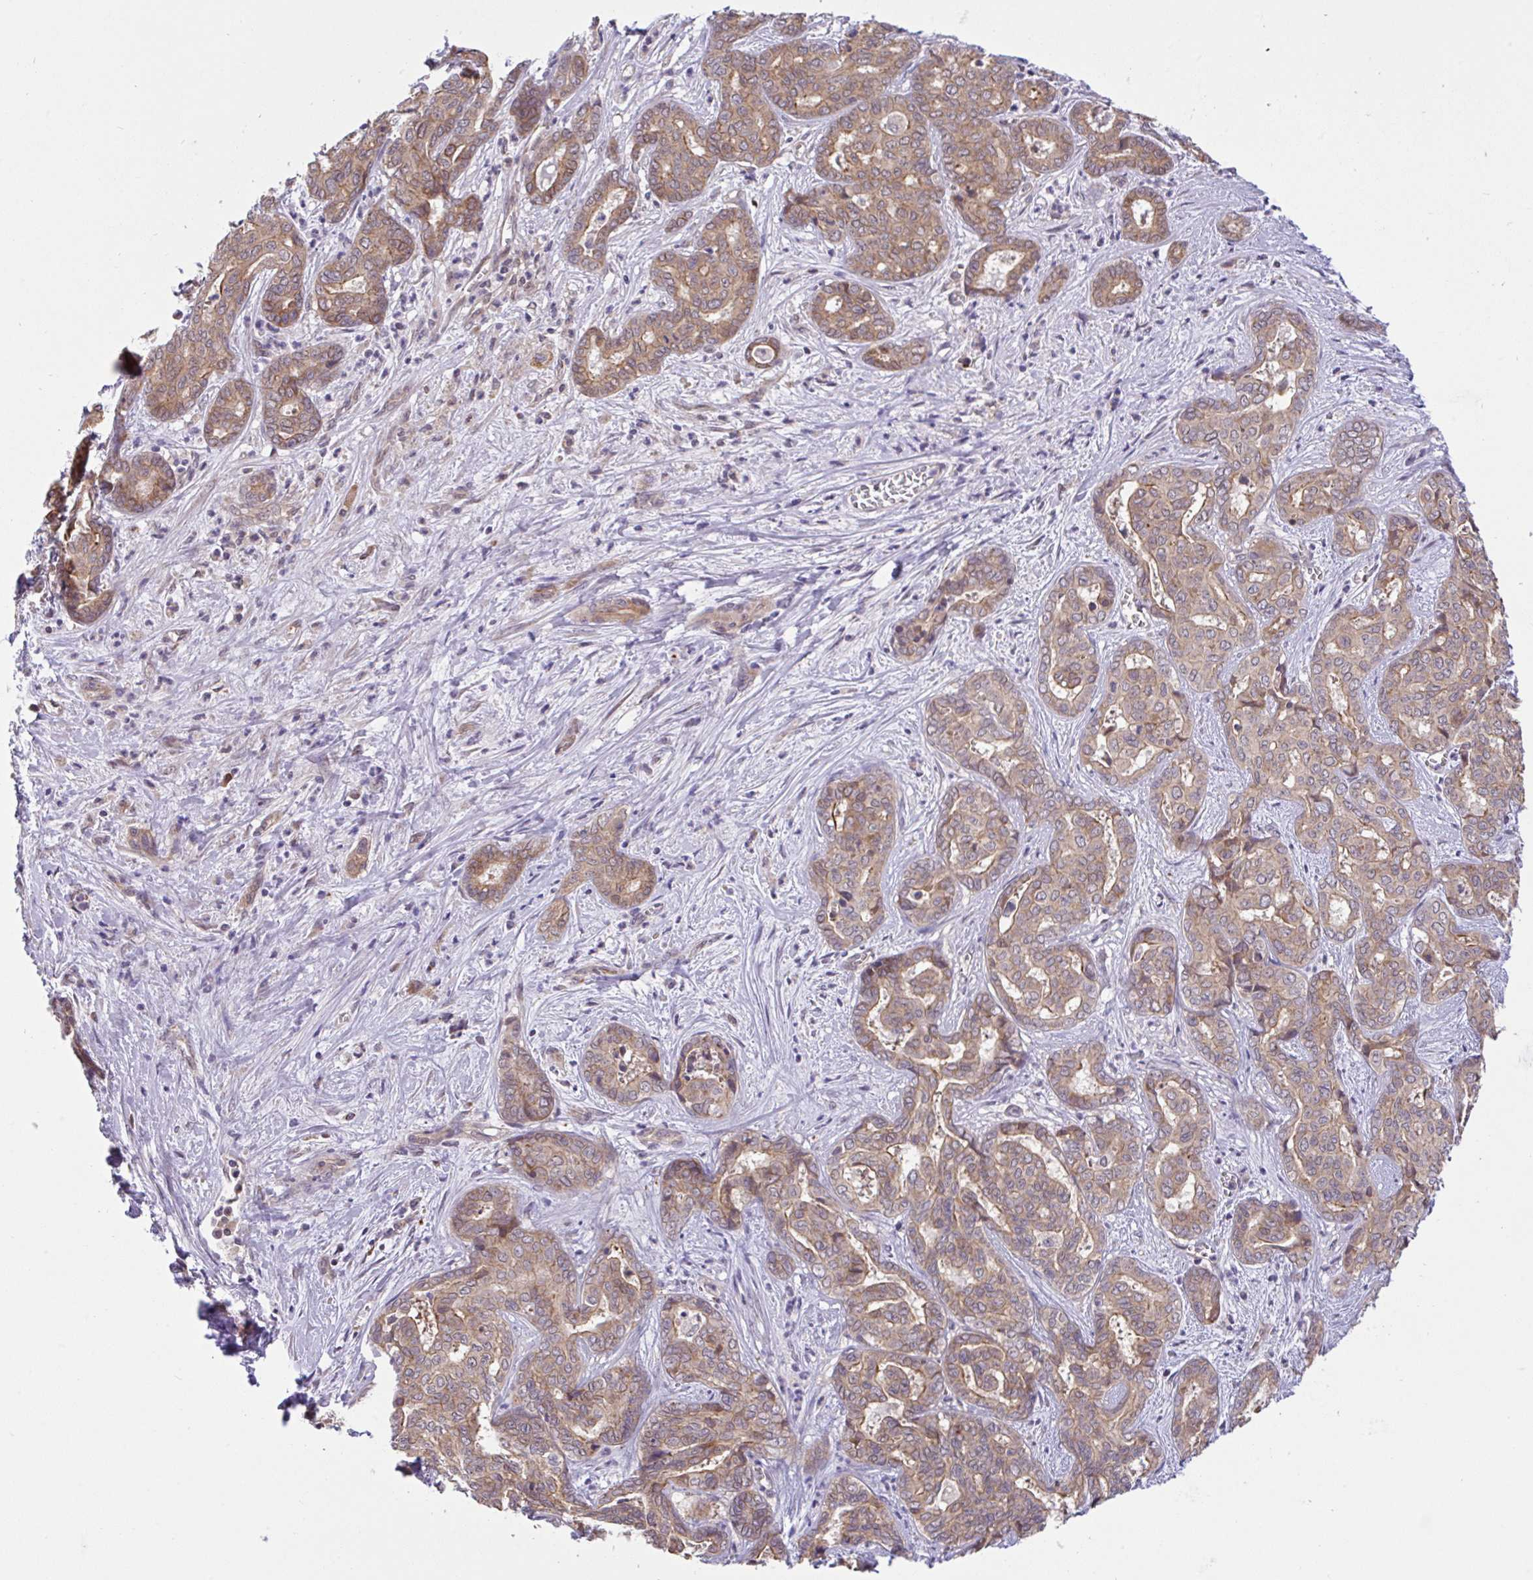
{"staining": {"intensity": "moderate", "quantity": ">75%", "location": "cytoplasmic/membranous"}, "tissue": "liver cancer", "cell_type": "Tumor cells", "image_type": "cancer", "snomed": [{"axis": "morphology", "description": "Cholangiocarcinoma"}, {"axis": "topography", "description": "Liver"}], "caption": "A high-resolution histopathology image shows IHC staining of liver cancer (cholangiocarcinoma), which shows moderate cytoplasmic/membranous positivity in approximately >75% of tumor cells.", "gene": "DLEU7", "patient": {"sex": "female", "age": 64}}